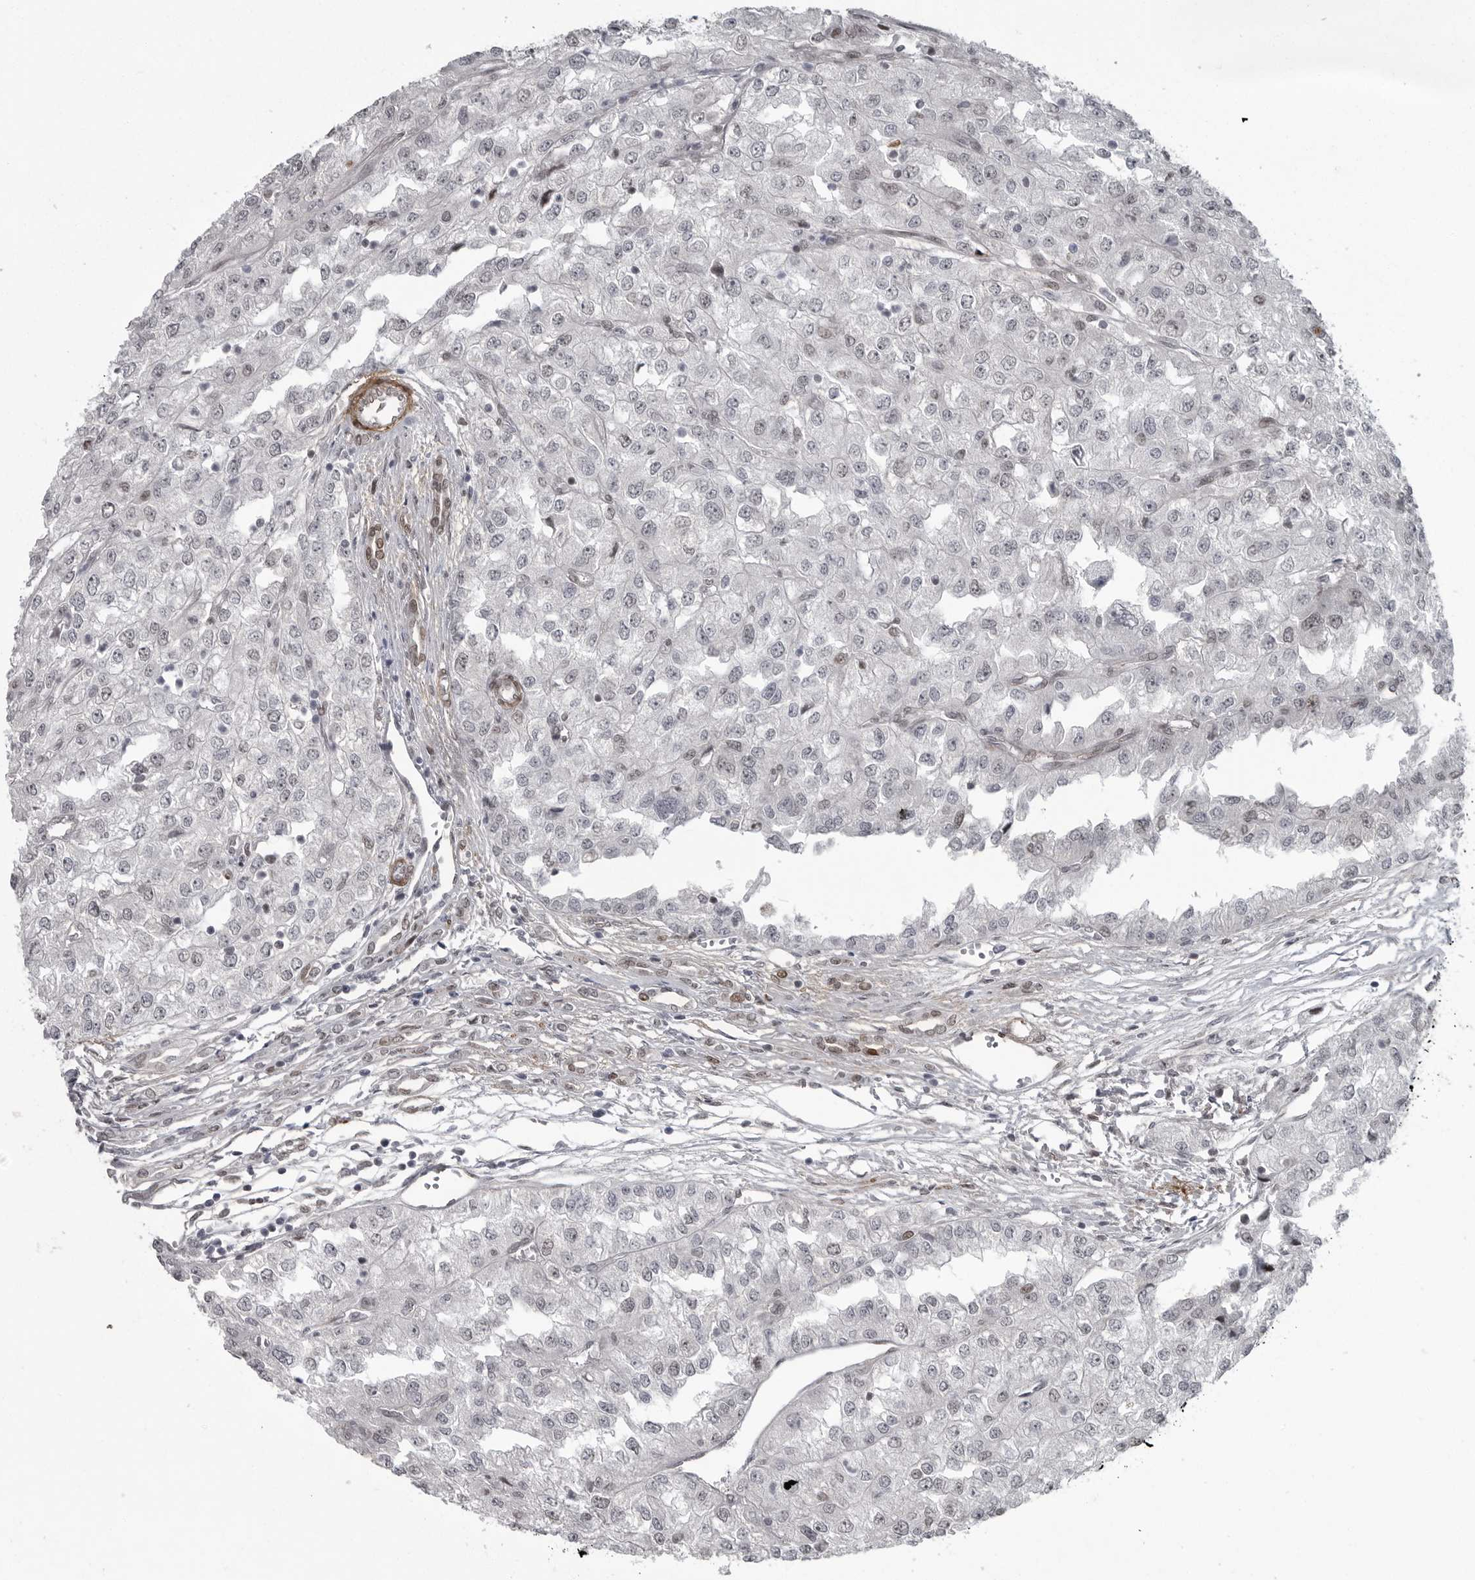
{"staining": {"intensity": "negative", "quantity": "none", "location": "none"}, "tissue": "renal cancer", "cell_type": "Tumor cells", "image_type": "cancer", "snomed": [{"axis": "morphology", "description": "Adenocarcinoma, NOS"}, {"axis": "topography", "description": "Kidney"}], "caption": "Immunohistochemical staining of renal cancer (adenocarcinoma) reveals no significant staining in tumor cells.", "gene": "HMGN3", "patient": {"sex": "female", "age": 54}}